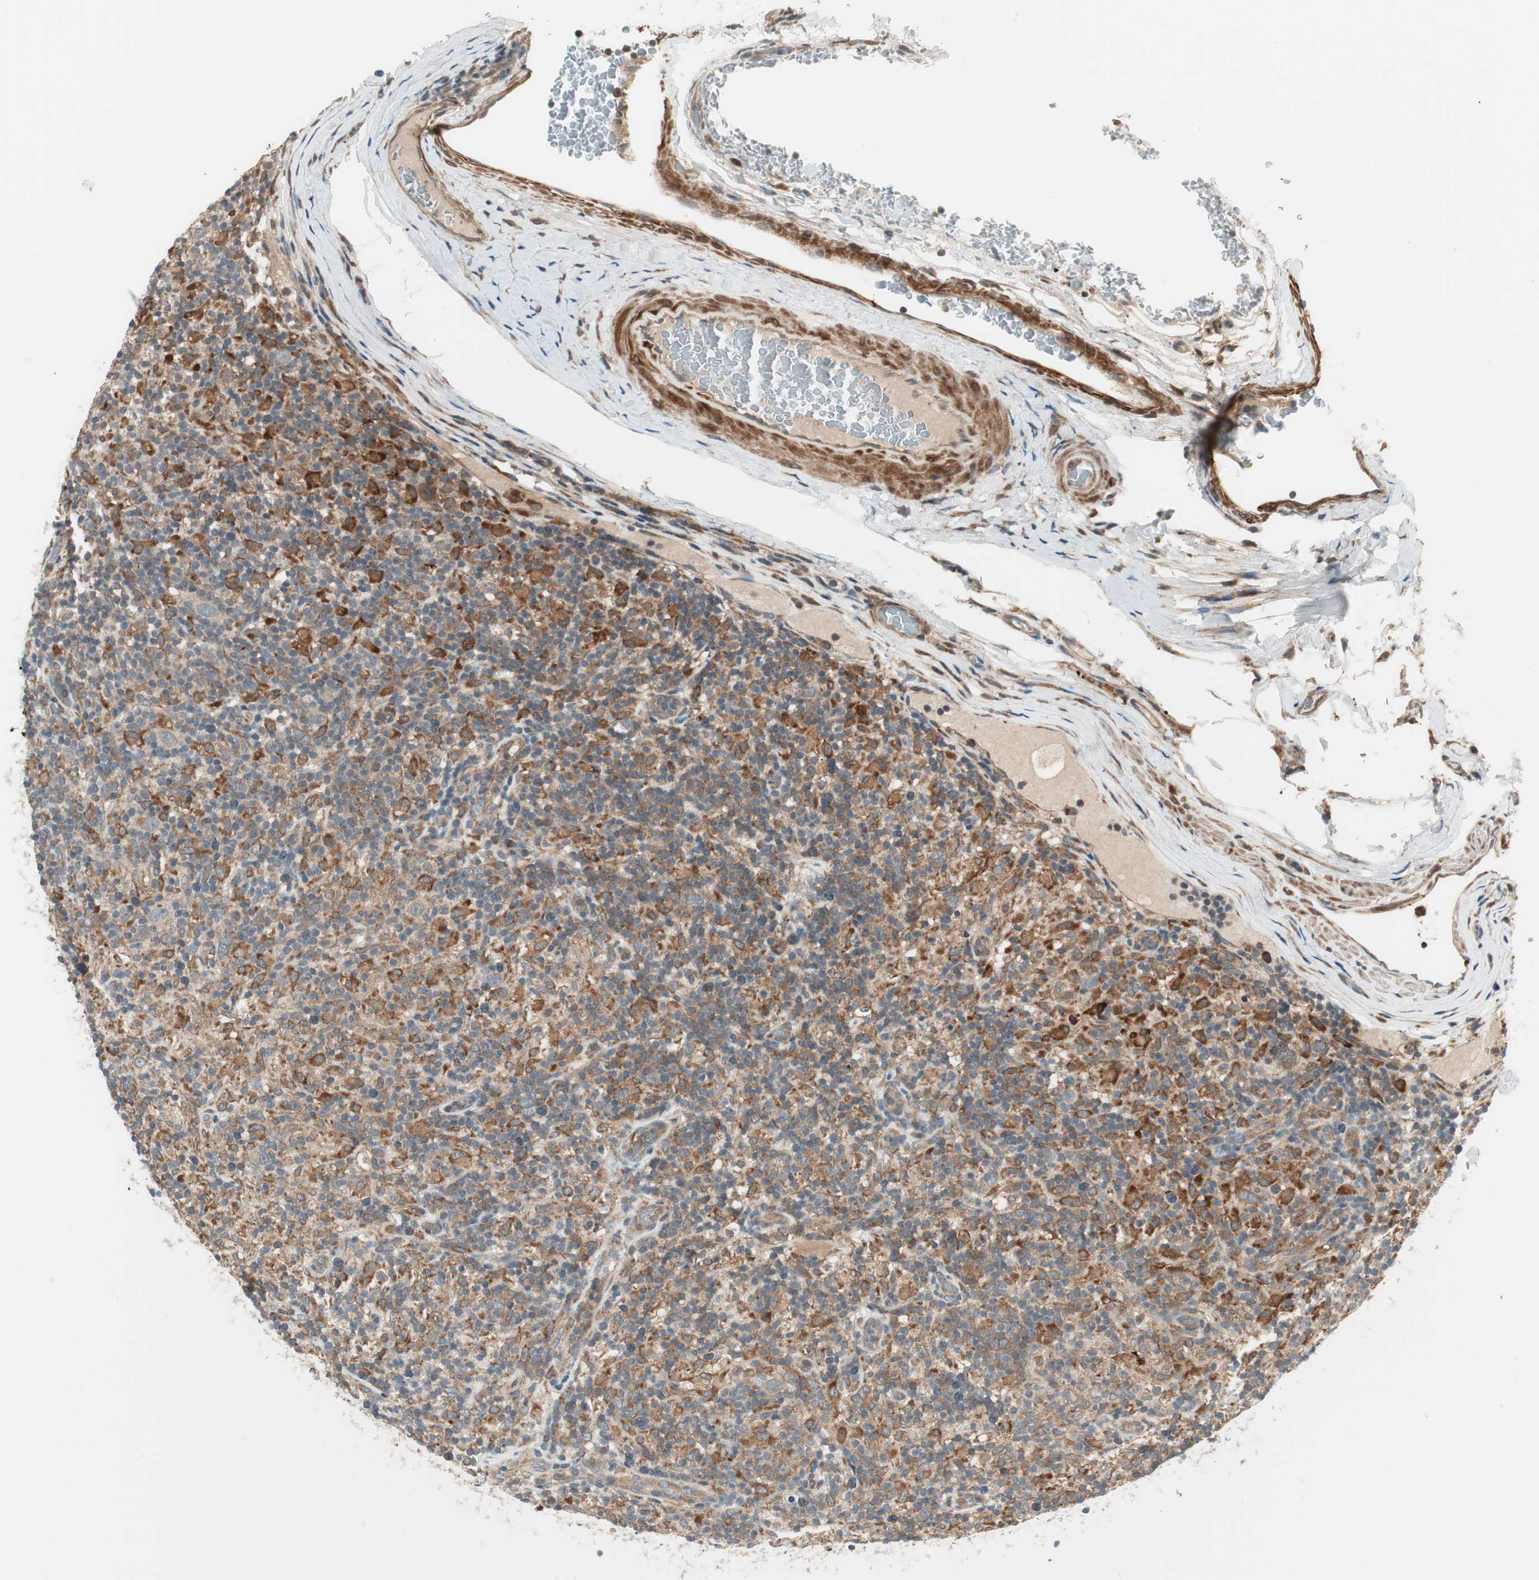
{"staining": {"intensity": "negative", "quantity": "none", "location": "none"}, "tissue": "lymphoma", "cell_type": "Tumor cells", "image_type": "cancer", "snomed": [{"axis": "morphology", "description": "Hodgkin's disease, NOS"}, {"axis": "topography", "description": "Lymph node"}], "caption": "Tumor cells are negative for brown protein staining in Hodgkin's disease.", "gene": "SFRP1", "patient": {"sex": "male", "age": 70}}